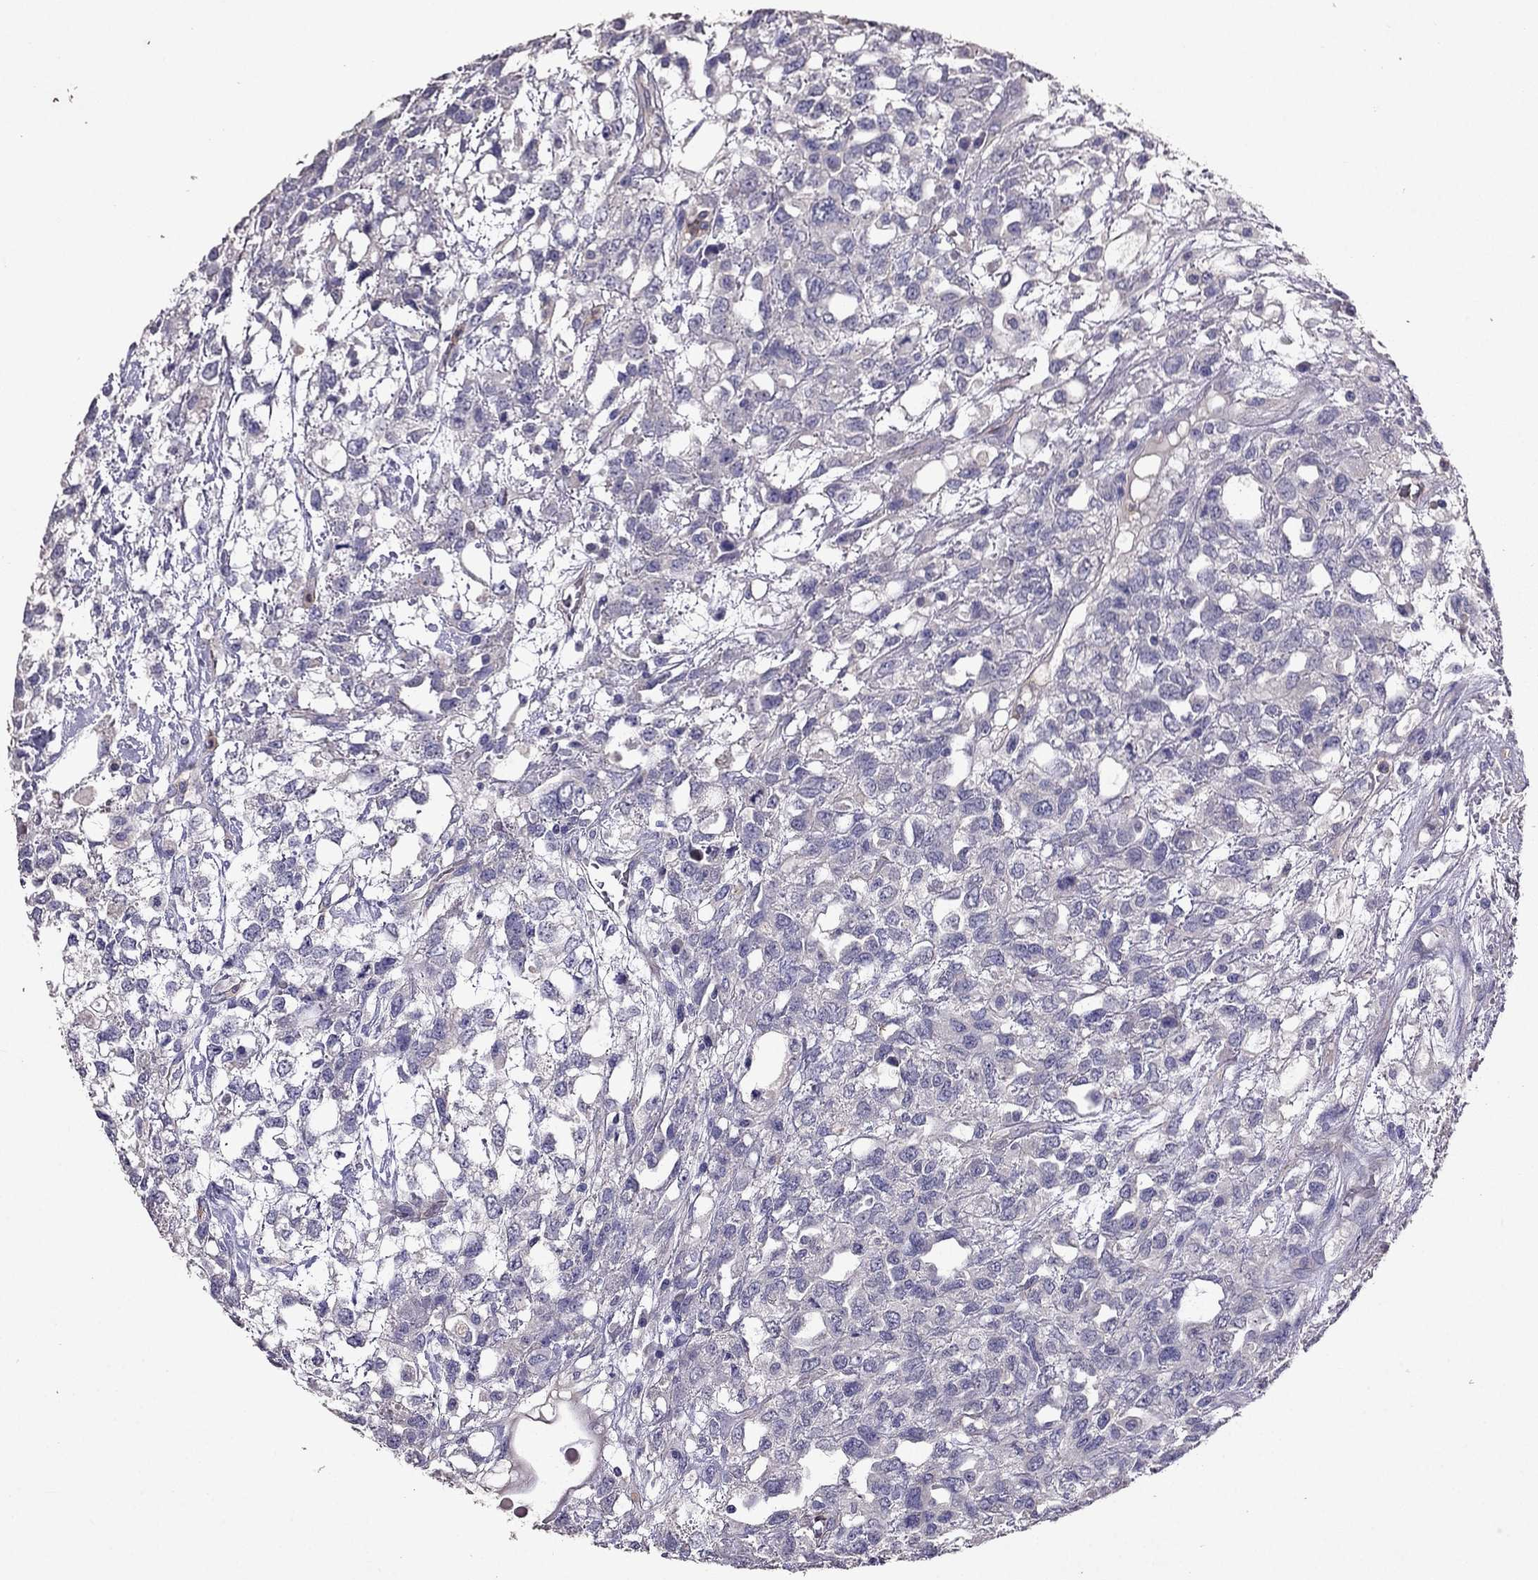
{"staining": {"intensity": "negative", "quantity": "none", "location": "none"}, "tissue": "testis cancer", "cell_type": "Tumor cells", "image_type": "cancer", "snomed": [{"axis": "morphology", "description": "Seminoma, NOS"}, {"axis": "topography", "description": "Testis"}], "caption": "DAB (3,3'-diaminobenzidine) immunohistochemical staining of testis cancer (seminoma) exhibits no significant staining in tumor cells. (DAB (3,3'-diaminobenzidine) immunohistochemistry (IHC) with hematoxylin counter stain).", "gene": "RFLNB", "patient": {"sex": "male", "age": 52}}